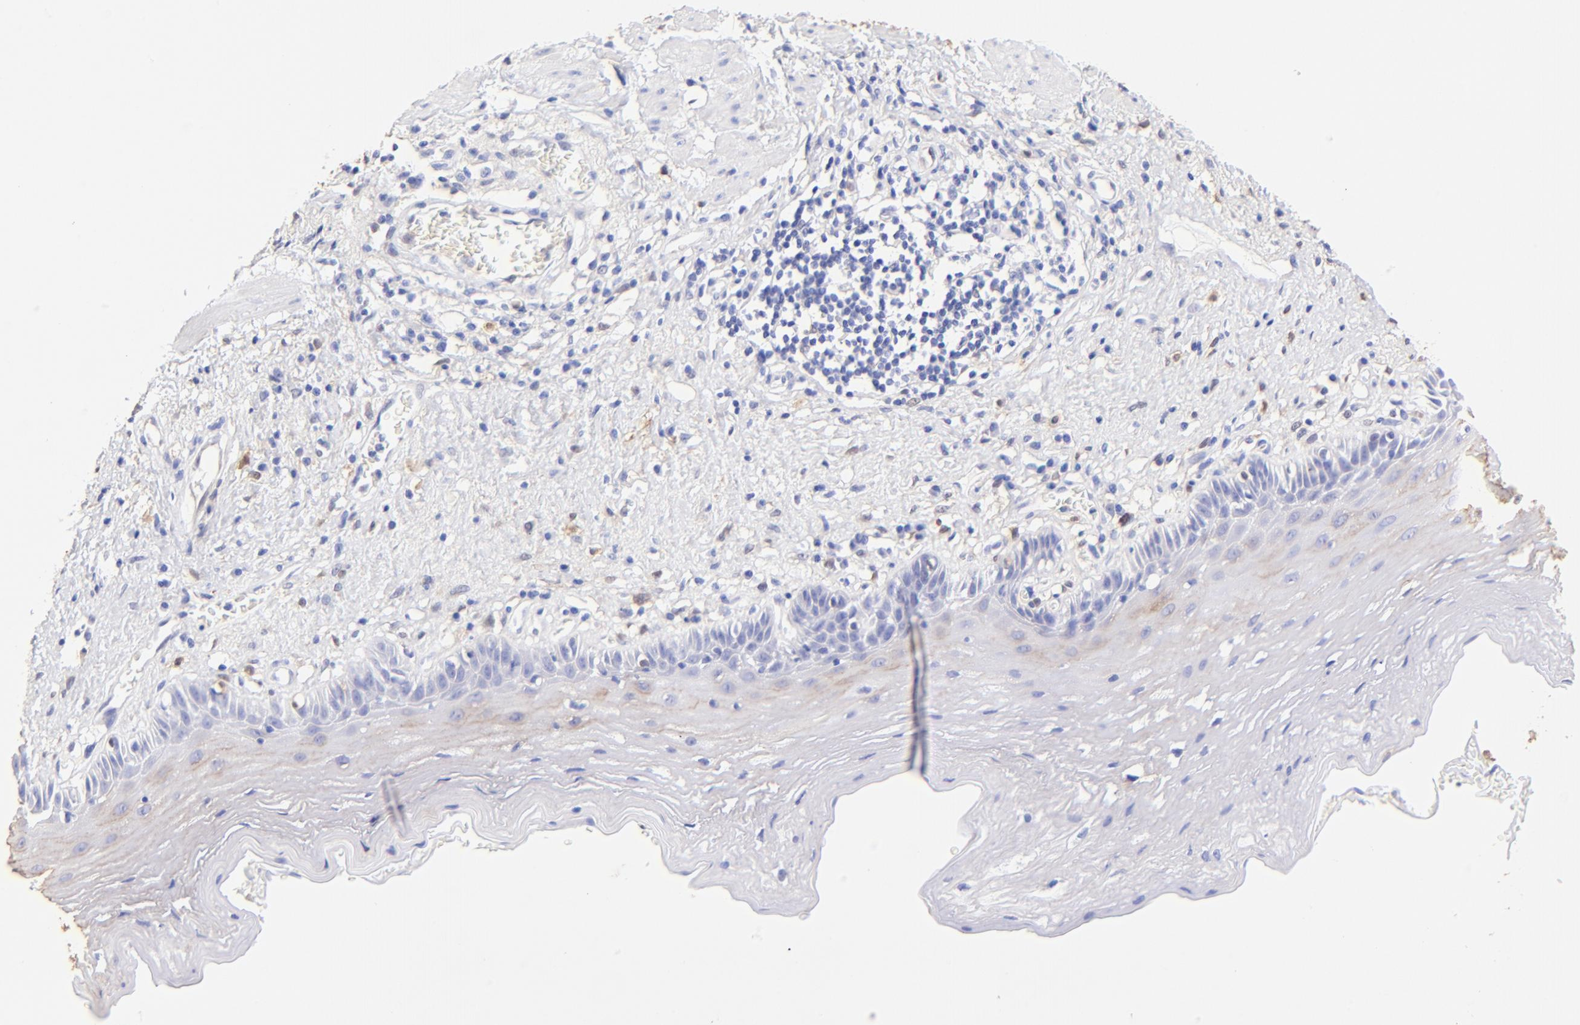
{"staining": {"intensity": "negative", "quantity": "none", "location": "none"}, "tissue": "esophagus", "cell_type": "Squamous epithelial cells", "image_type": "normal", "snomed": [{"axis": "morphology", "description": "Normal tissue, NOS"}, {"axis": "topography", "description": "Esophagus"}], "caption": "A photomicrograph of esophagus stained for a protein displays no brown staining in squamous epithelial cells. The staining is performed using DAB (3,3'-diaminobenzidine) brown chromogen with nuclei counter-stained in using hematoxylin.", "gene": "ALDH1A1", "patient": {"sex": "female", "age": 70}}